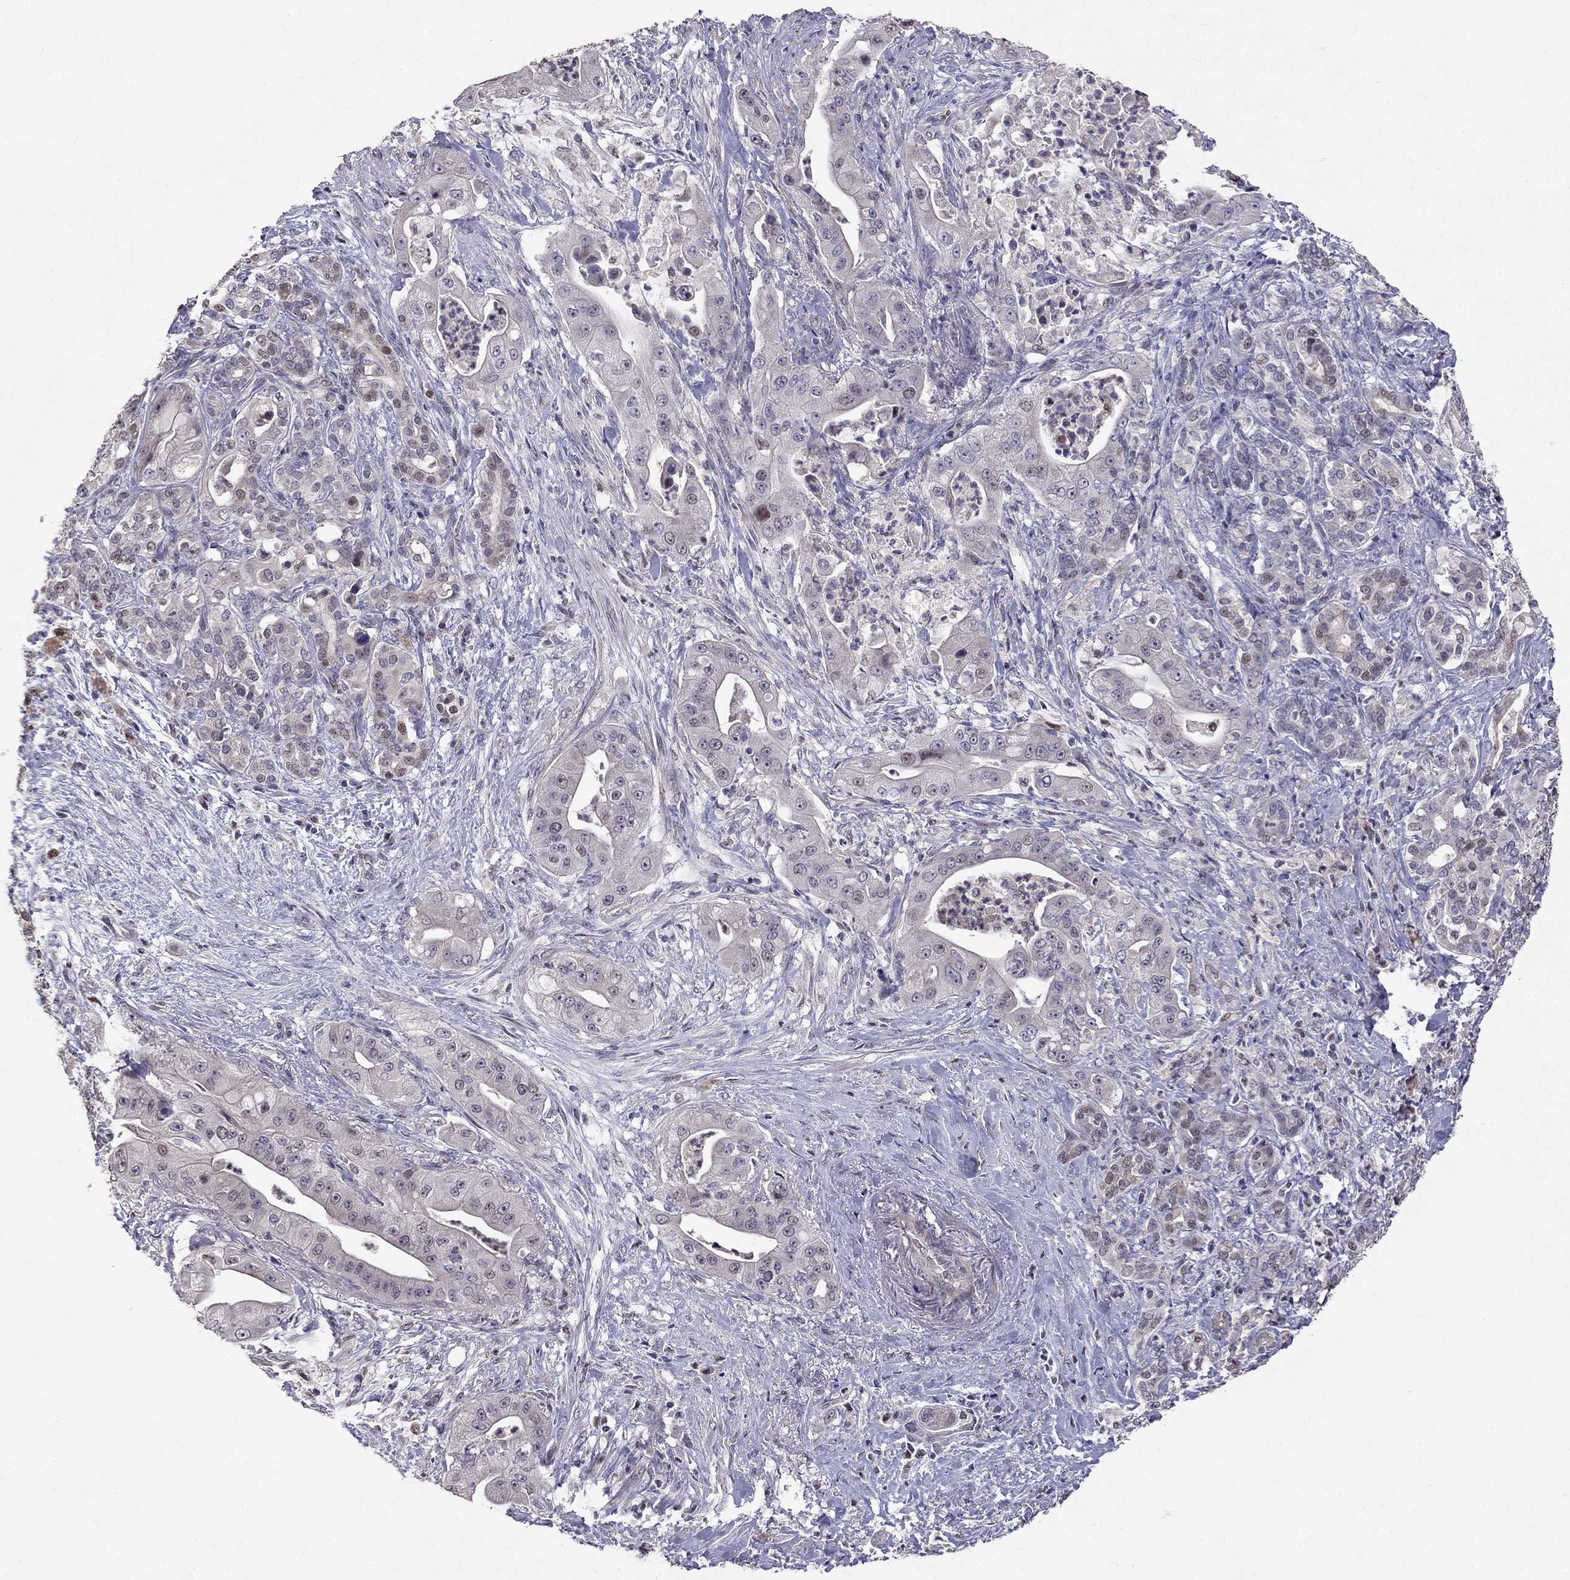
{"staining": {"intensity": "weak", "quantity": "<25%", "location": "nuclear"}, "tissue": "pancreatic cancer", "cell_type": "Tumor cells", "image_type": "cancer", "snomed": [{"axis": "morphology", "description": "Normal tissue, NOS"}, {"axis": "morphology", "description": "Inflammation, NOS"}, {"axis": "morphology", "description": "Adenocarcinoma, NOS"}, {"axis": "topography", "description": "Pancreas"}], "caption": "Histopathology image shows no protein staining in tumor cells of pancreatic cancer tissue.", "gene": "LRRC39", "patient": {"sex": "male", "age": 57}}